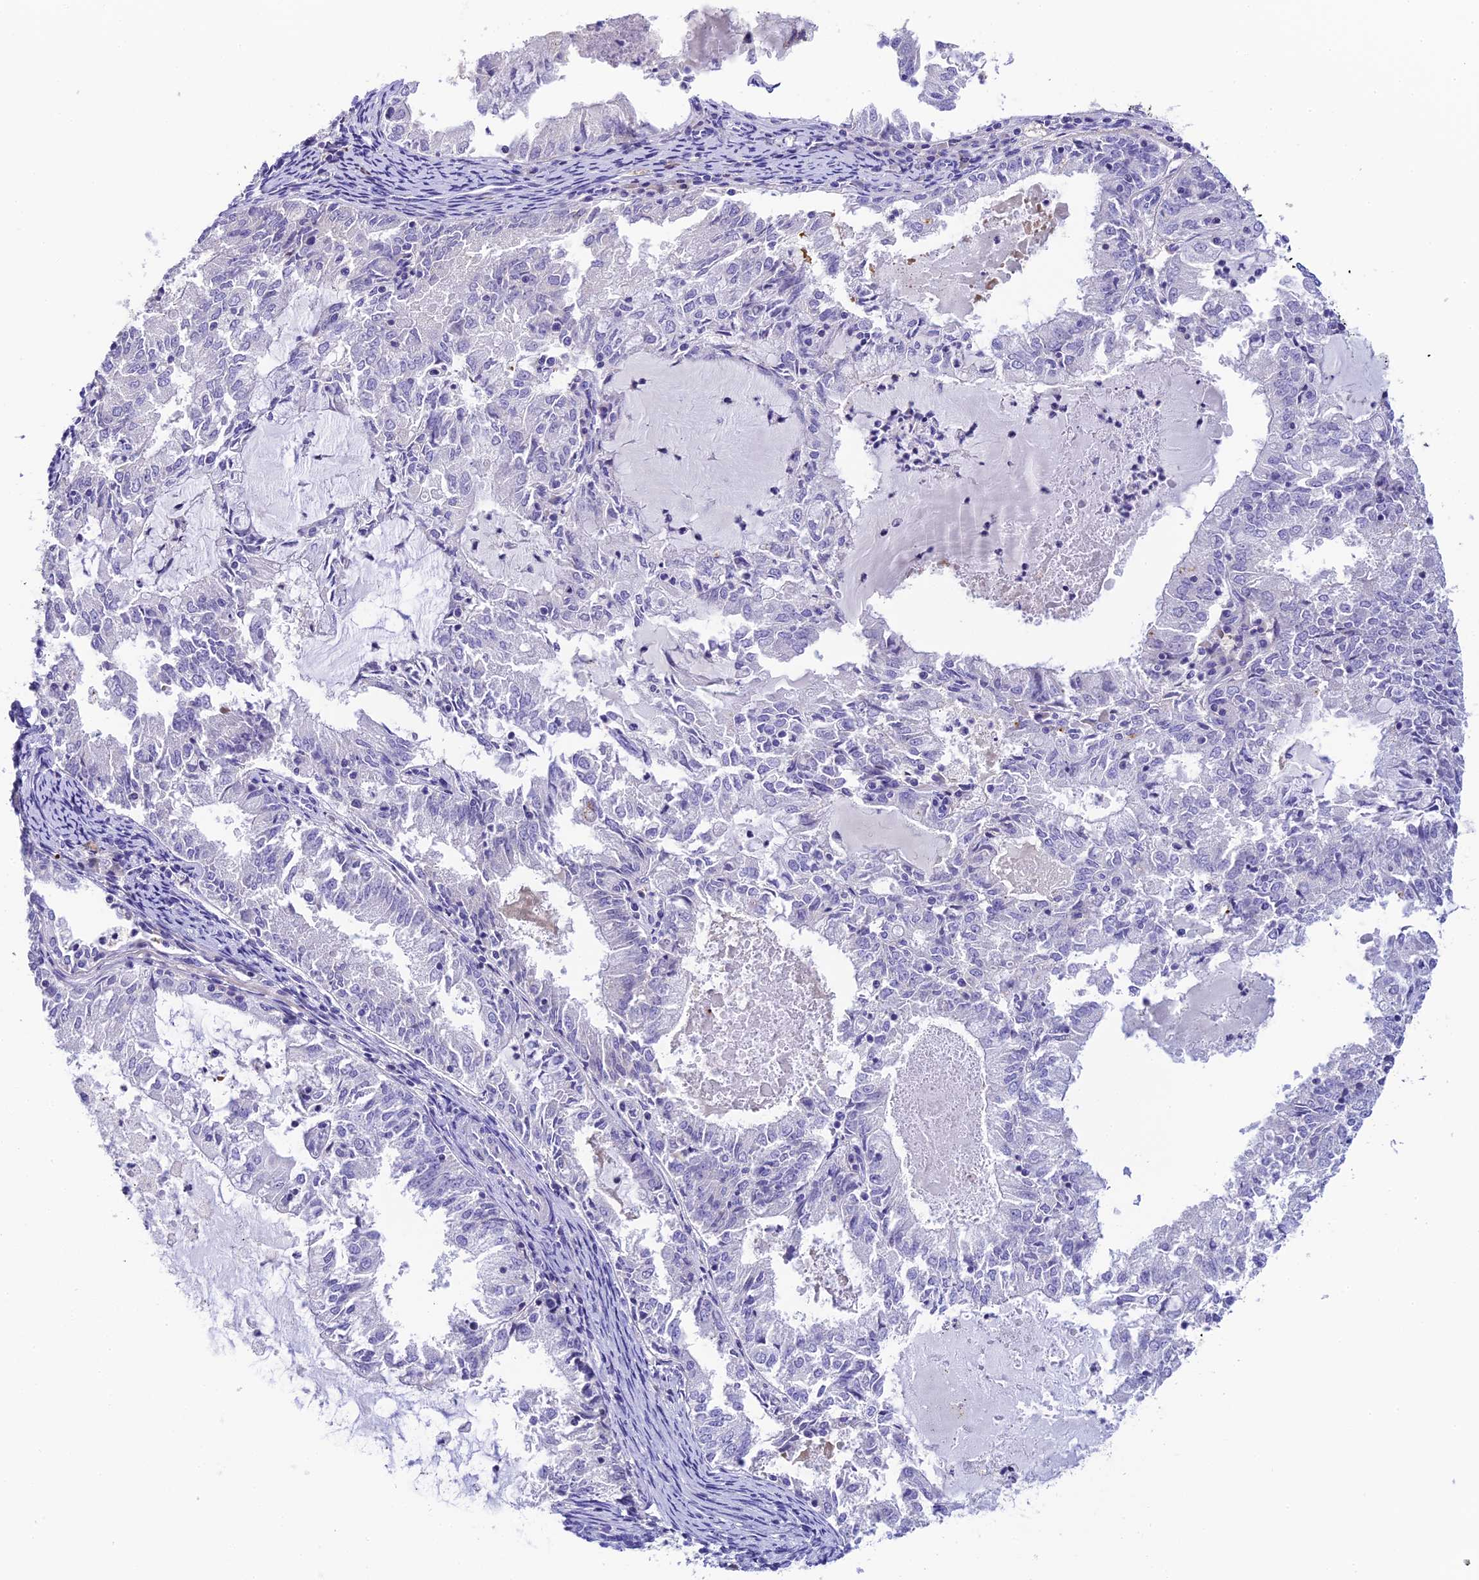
{"staining": {"intensity": "negative", "quantity": "none", "location": "none"}, "tissue": "endometrial cancer", "cell_type": "Tumor cells", "image_type": "cancer", "snomed": [{"axis": "morphology", "description": "Adenocarcinoma, NOS"}, {"axis": "topography", "description": "Endometrium"}], "caption": "High power microscopy micrograph of an IHC image of adenocarcinoma (endometrial), revealing no significant staining in tumor cells.", "gene": "C12orf29", "patient": {"sex": "female", "age": 57}}